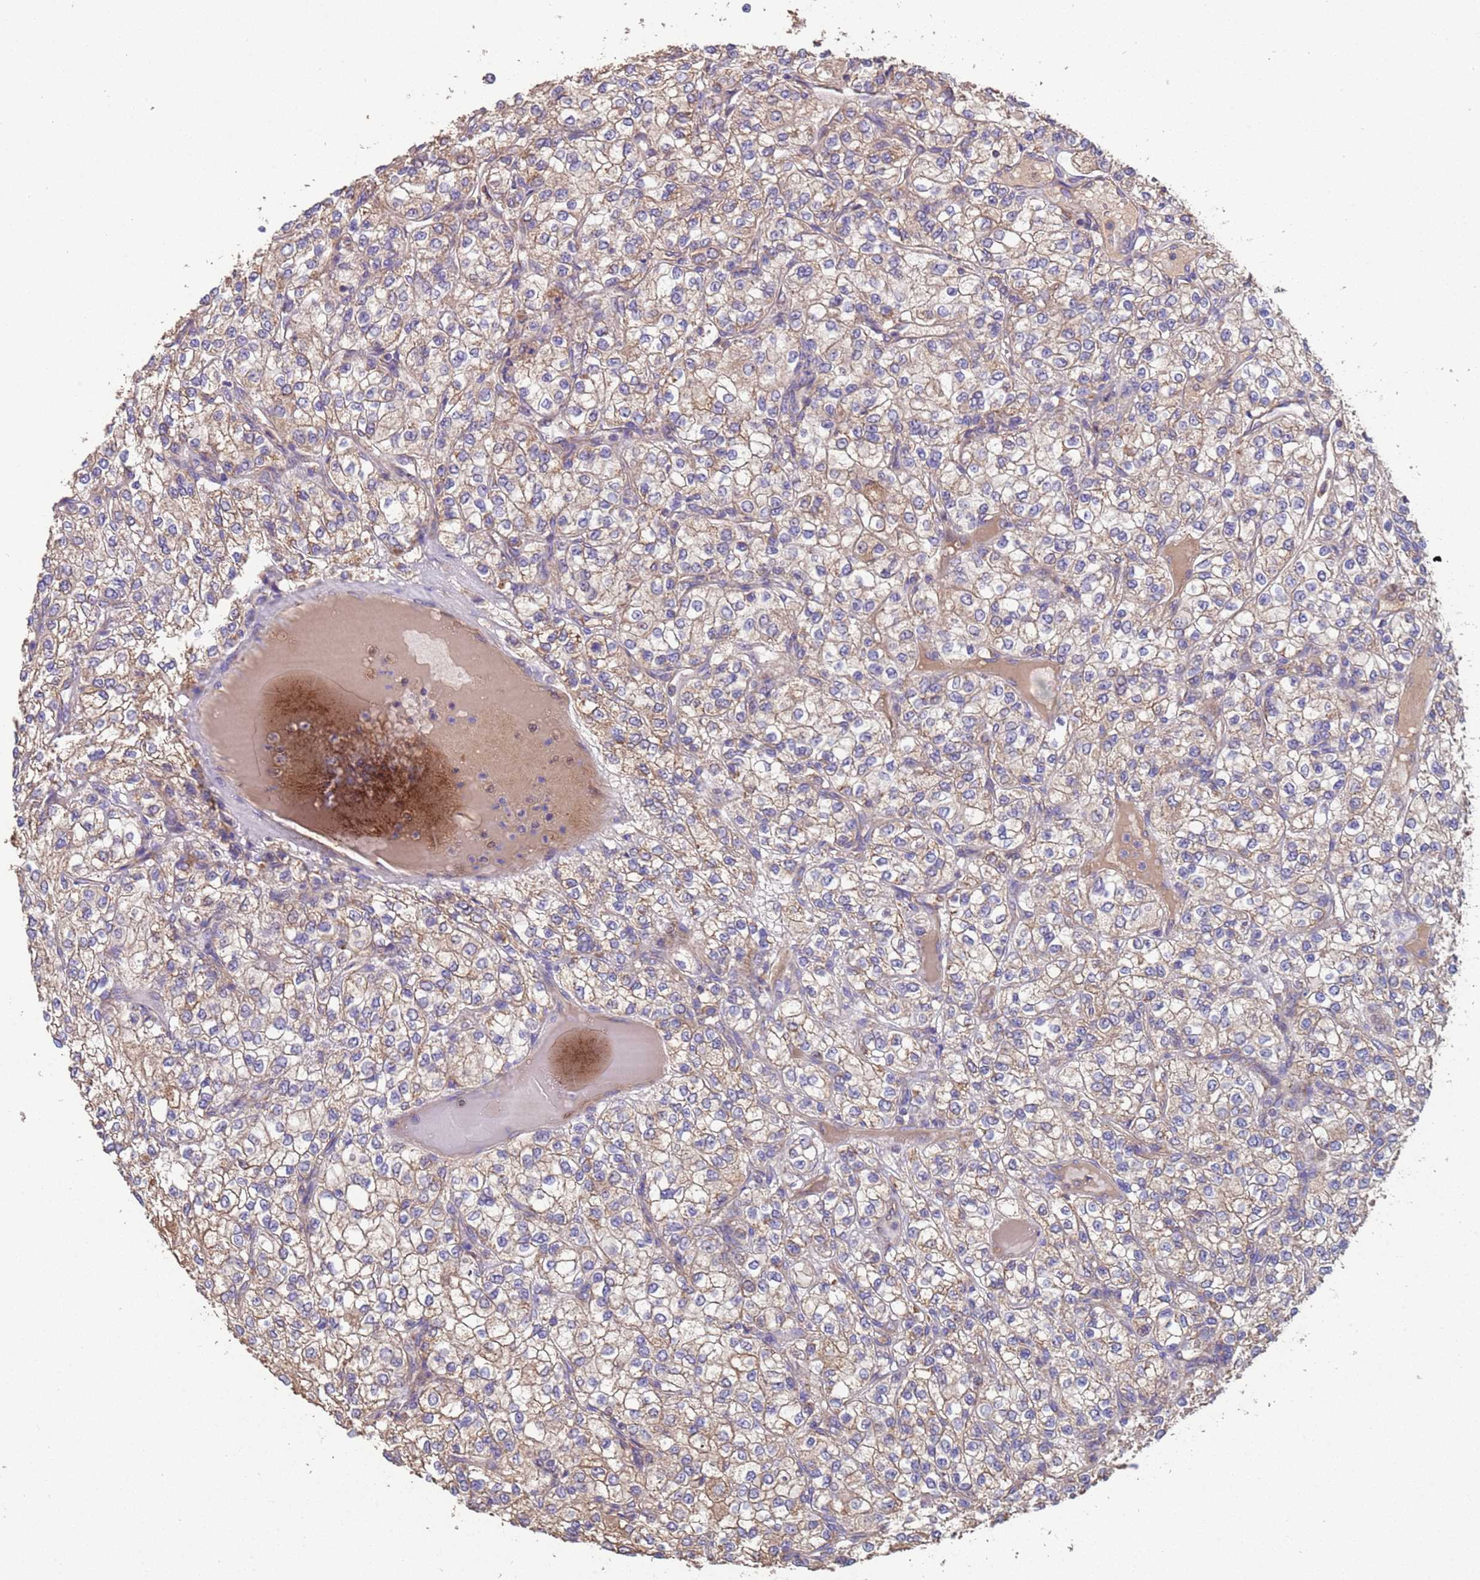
{"staining": {"intensity": "weak", "quantity": ">75%", "location": "cytoplasmic/membranous"}, "tissue": "renal cancer", "cell_type": "Tumor cells", "image_type": "cancer", "snomed": [{"axis": "morphology", "description": "Adenocarcinoma, NOS"}, {"axis": "topography", "description": "Kidney"}], "caption": "Immunohistochemistry (IHC) micrograph of neoplastic tissue: renal cancer (adenocarcinoma) stained using immunohistochemistry (IHC) displays low levels of weak protein expression localized specifically in the cytoplasmic/membranous of tumor cells, appearing as a cytoplasmic/membranous brown color.", "gene": "EEF1AKMT1", "patient": {"sex": "male", "age": 80}}